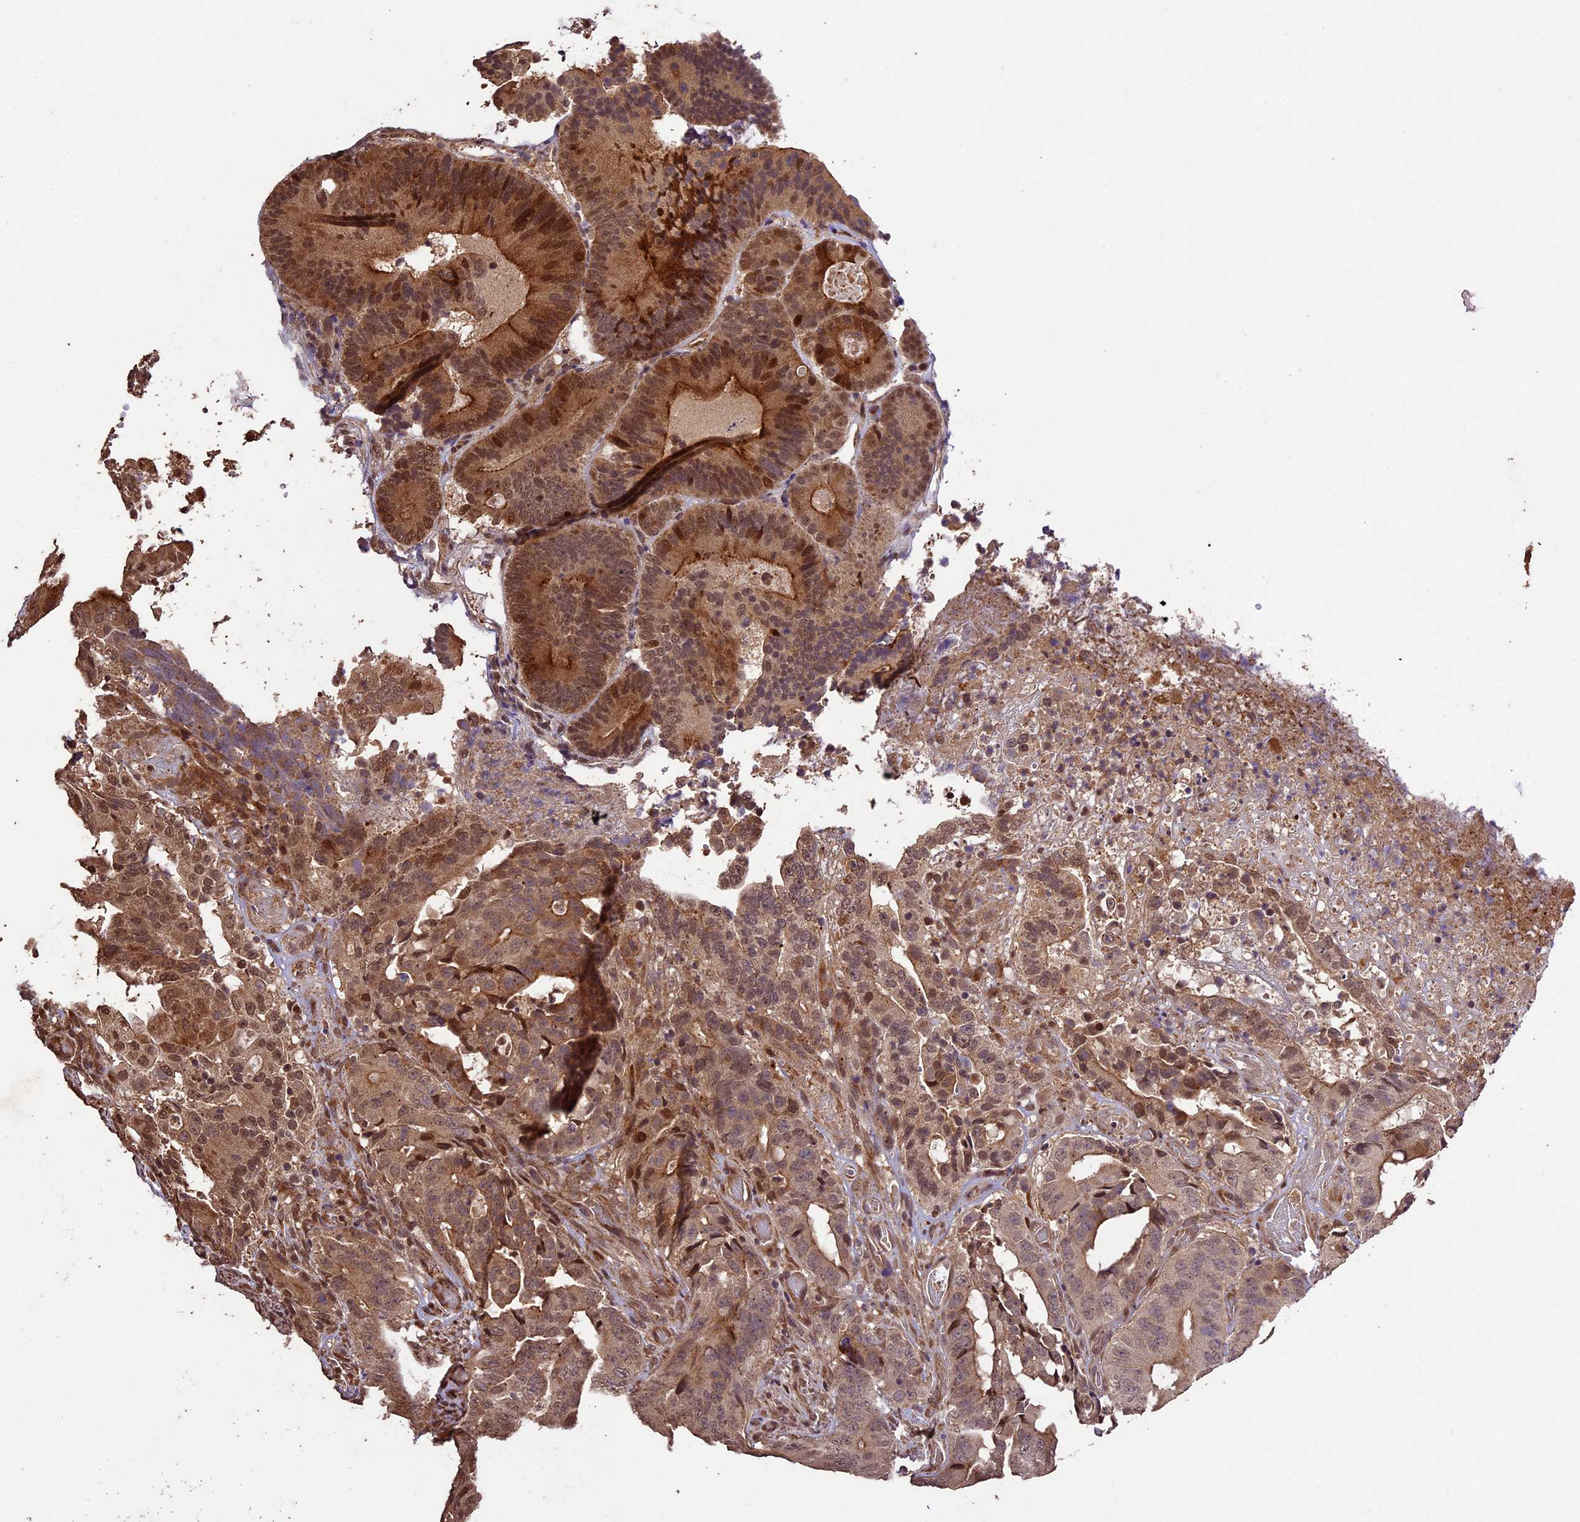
{"staining": {"intensity": "moderate", "quantity": ">75%", "location": "cytoplasmic/membranous,nuclear"}, "tissue": "colorectal cancer", "cell_type": "Tumor cells", "image_type": "cancer", "snomed": [{"axis": "morphology", "description": "Adenocarcinoma, NOS"}, {"axis": "topography", "description": "Colon"}], "caption": "Protein expression analysis of human colorectal cancer (adenocarcinoma) reveals moderate cytoplasmic/membranous and nuclear positivity in about >75% of tumor cells.", "gene": "CDKN2AIP", "patient": {"sex": "male", "age": 83}}